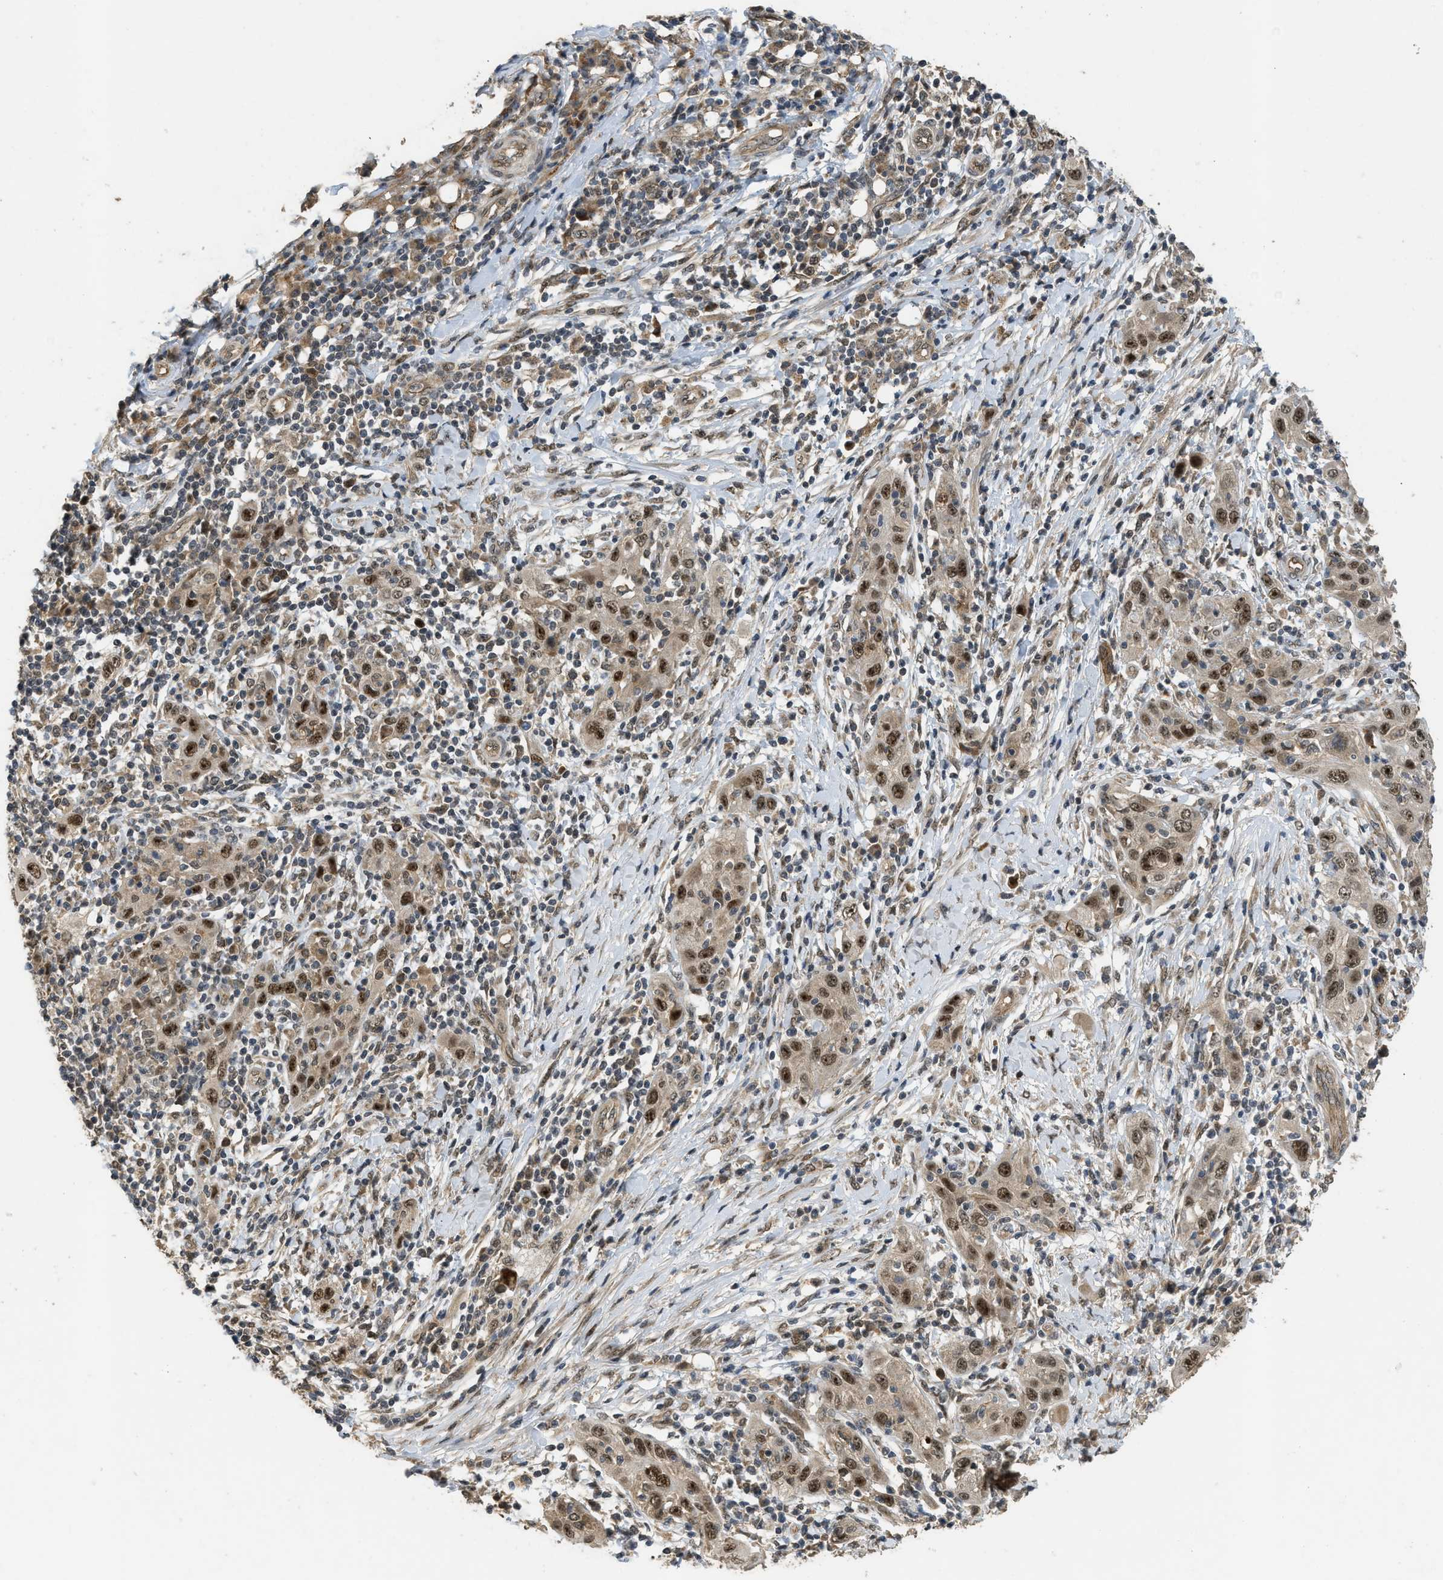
{"staining": {"intensity": "moderate", "quantity": ">75%", "location": "nuclear"}, "tissue": "skin cancer", "cell_type": "Tumor cells", "image_type": "cancer", "snomed": [{"axis": "morphology", "description": "Squamous cell carcinoma, NOS"}, {"axis": "topography", "description": "Skin"}], "caption": "Skin cancer tissue shows moderate nuclear staining in approximately >75% of tumor cells, visualized by immunohistochemistry. Using DAB (brown) and hematoxylin (blue) stains, captured at high magnification using brightfield microscopy.", "gene": "GET1", "patient": {"sex": "female", "age": 88}}